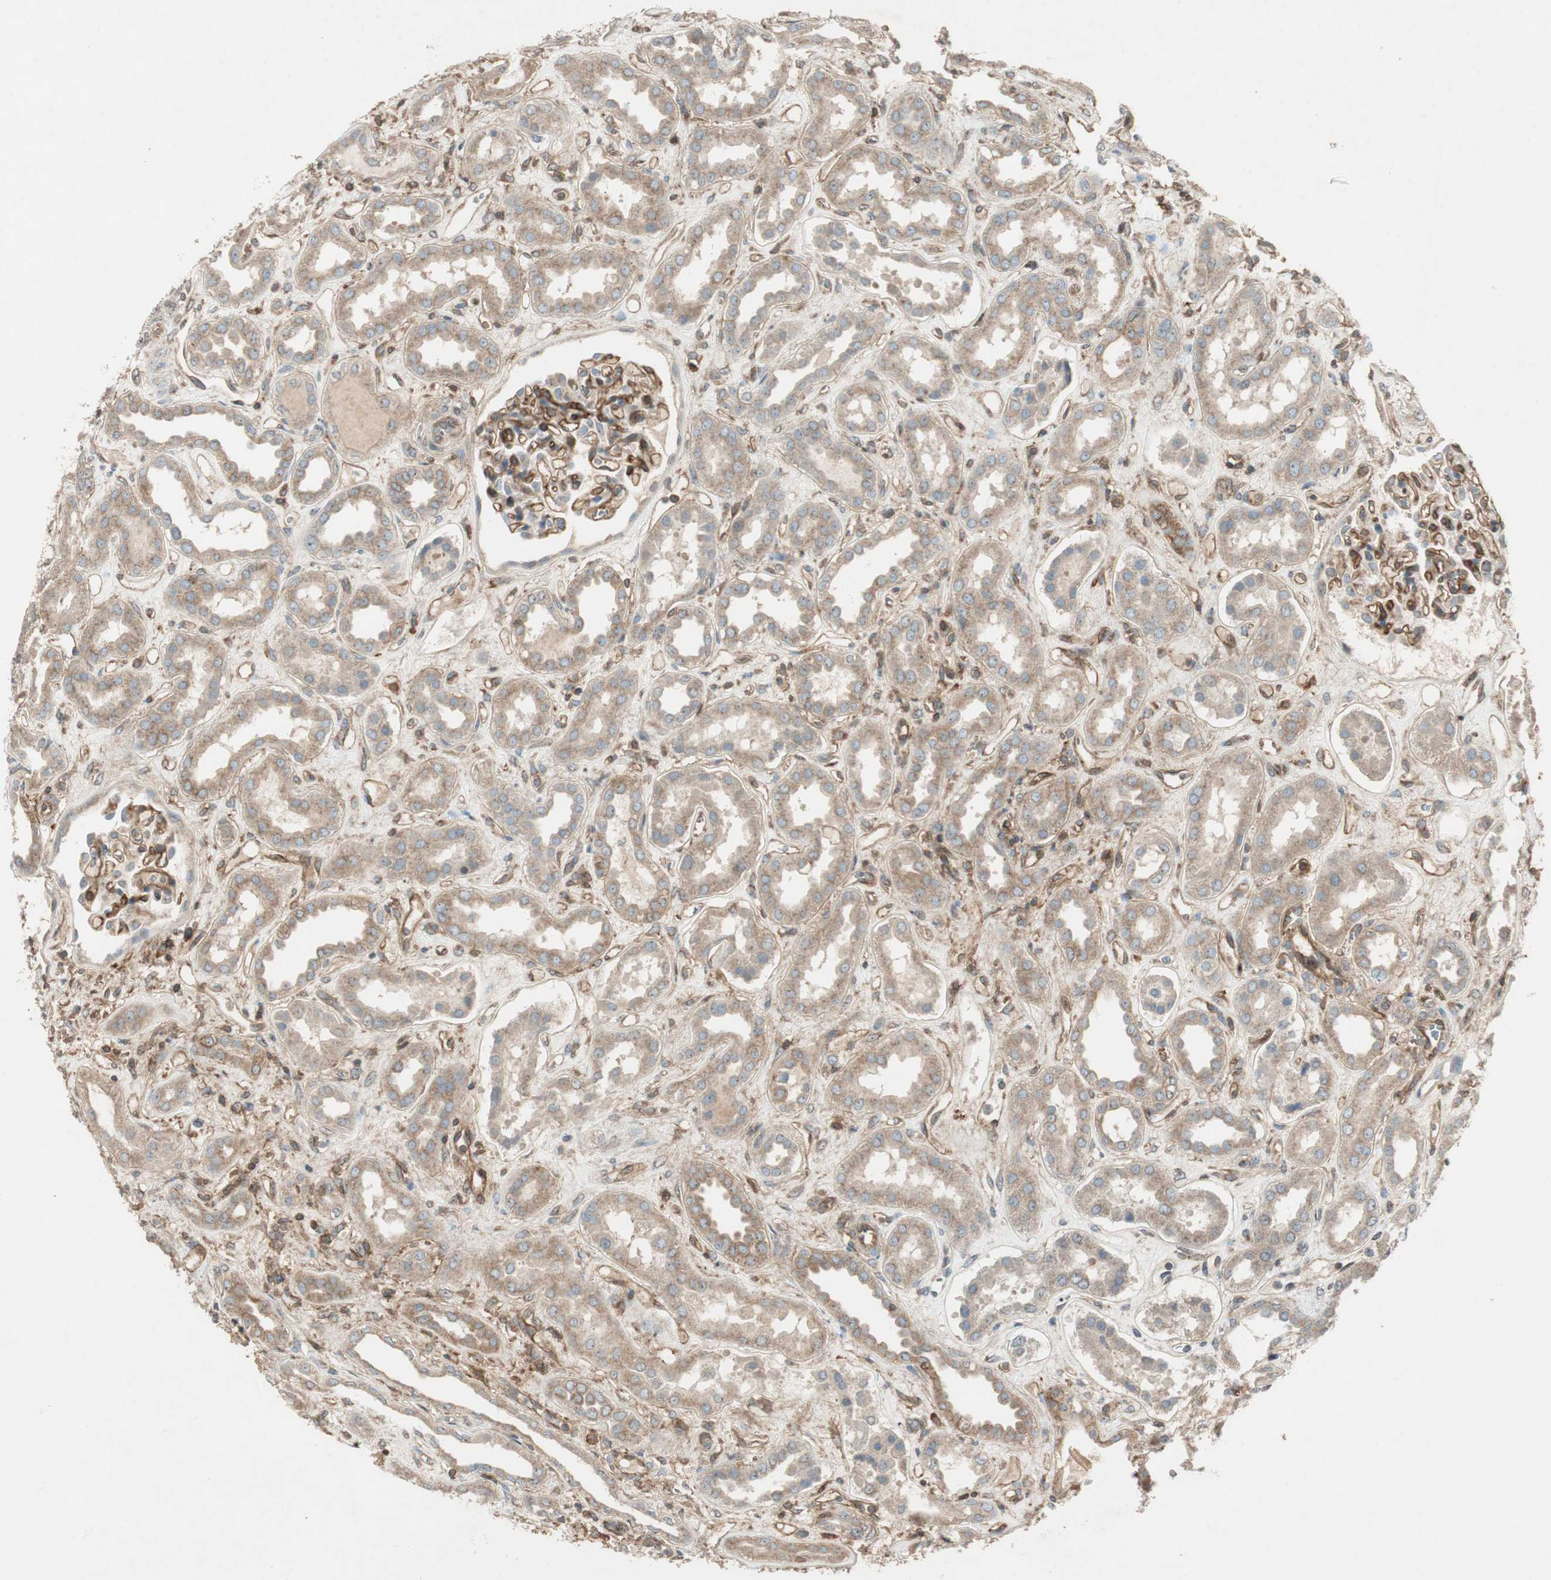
{"staining": {"intensity": "moderate", "quantity": ">75%", "location": "cytoplasmic/membranous"}, "tissue": "kidney", "cell_type": "Cells in glomeruli", "image_type": "normal", "snomed": [{"axis": "morphology", "description": "Normal tissue, NOS"}, {"axis": "topography", "description": "Kidney"}], "caption": "The photomicrograph exhibits immunohistochemical staining of normal kidney. There is moderate cytoplasmic/membranous staining is present in approximately >75% of cells in glomeruli.", "gene": "BTN3A3", "patient": {"sex": "male", "age": 59}}